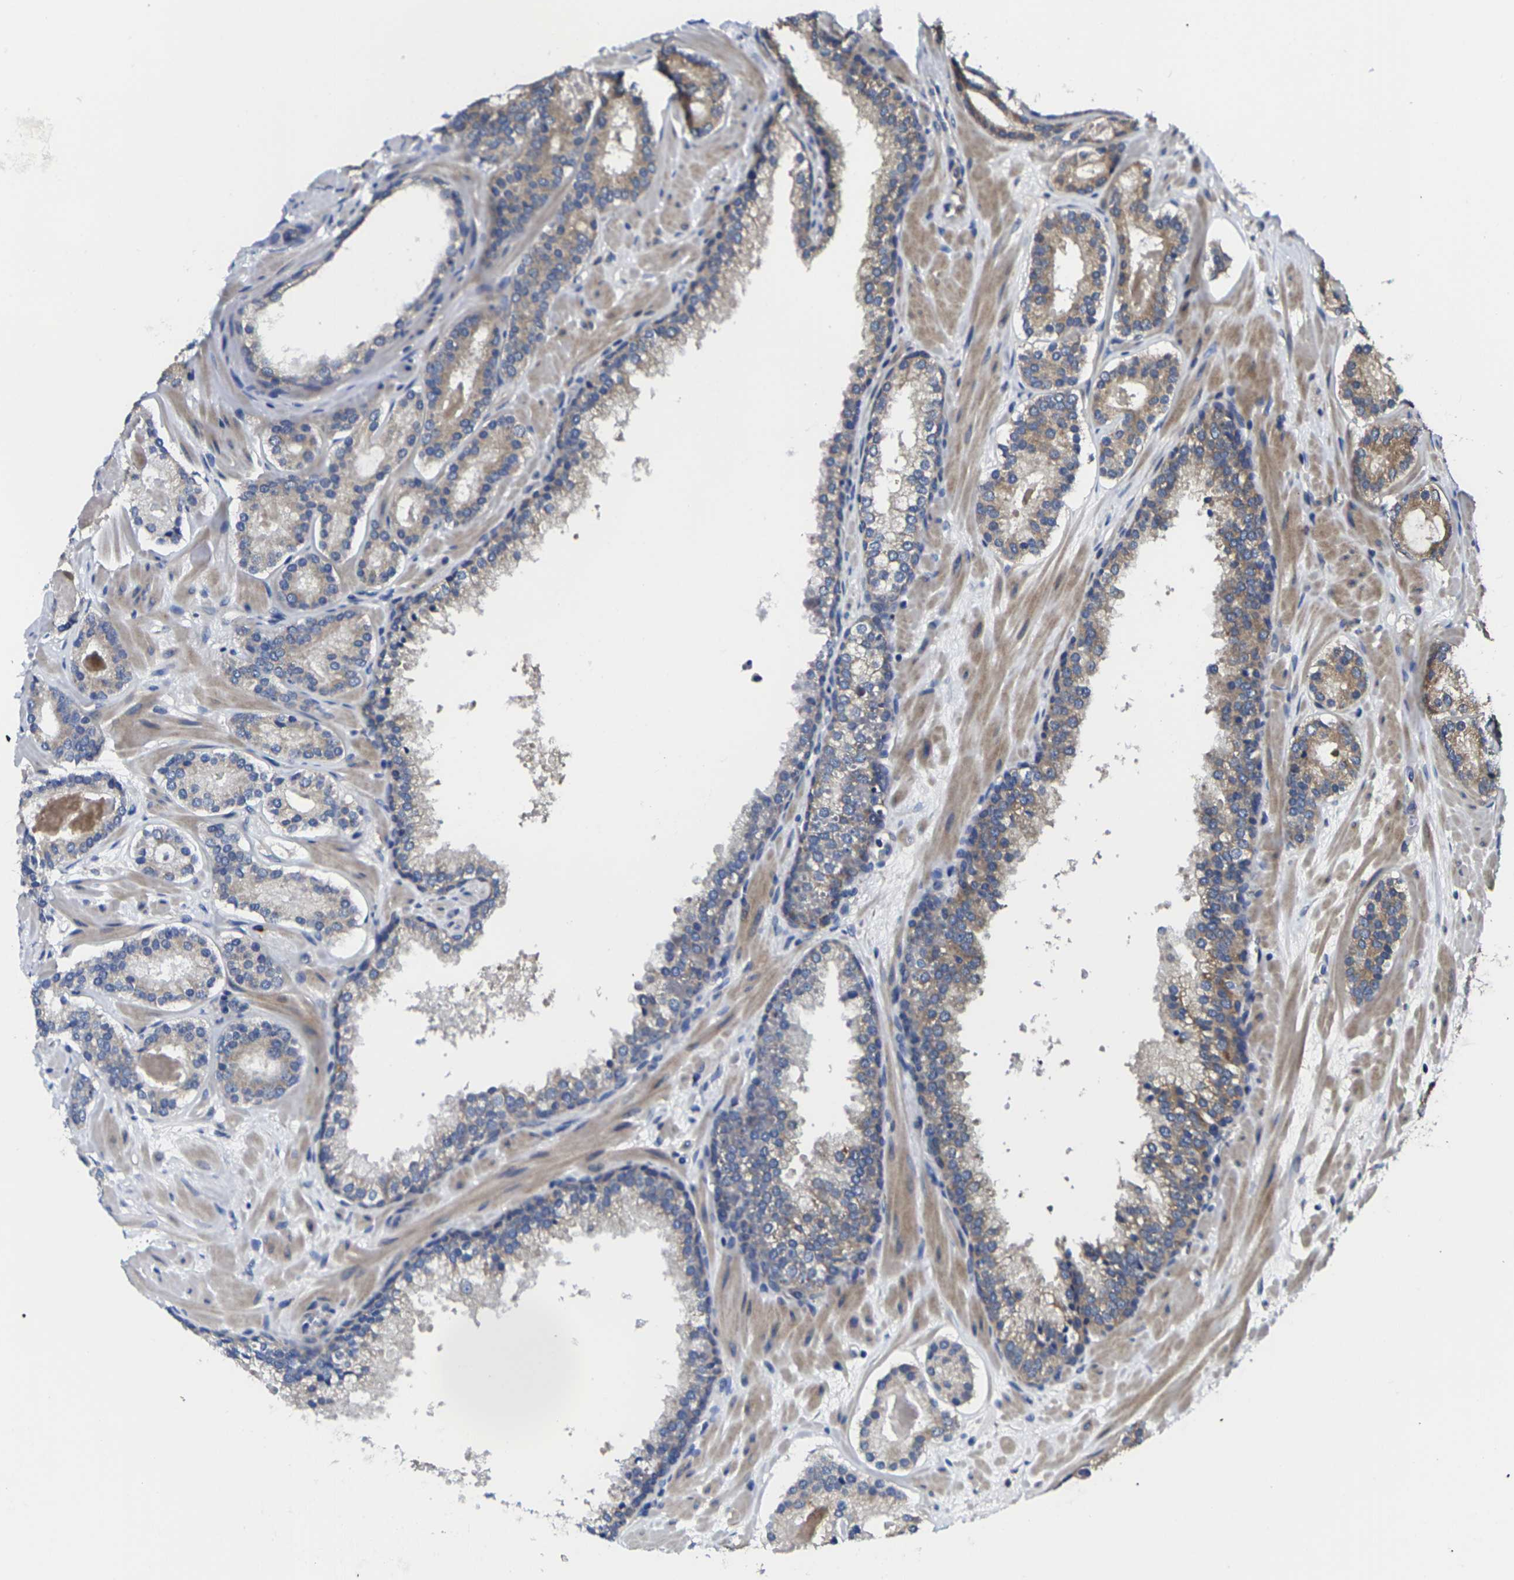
{"staining": {"intensity": "weak", "quantity": "25%-75%", "location": "cytoplasmic/membranous"}, "tissue": "prostate cancer", "cell_type": "Tumor cells", "image_type": "cancer", "snomed": [{"axis": "morphology", "description": "Adenocarcinoma, Low grade"}, {"axis": "topography", "description": "Prostate"}], "caption": "DAB (3,3'-diaminobenzidine) immunohistochemical staining of prostate cancer (low-grade adenocarcinoma) exhibits weak cytoplasmic/membranous protein expression in about 25%-75% of tumor cells.", "gene": "TMCC2", "patient": {"sex": "male", "age": 63}}